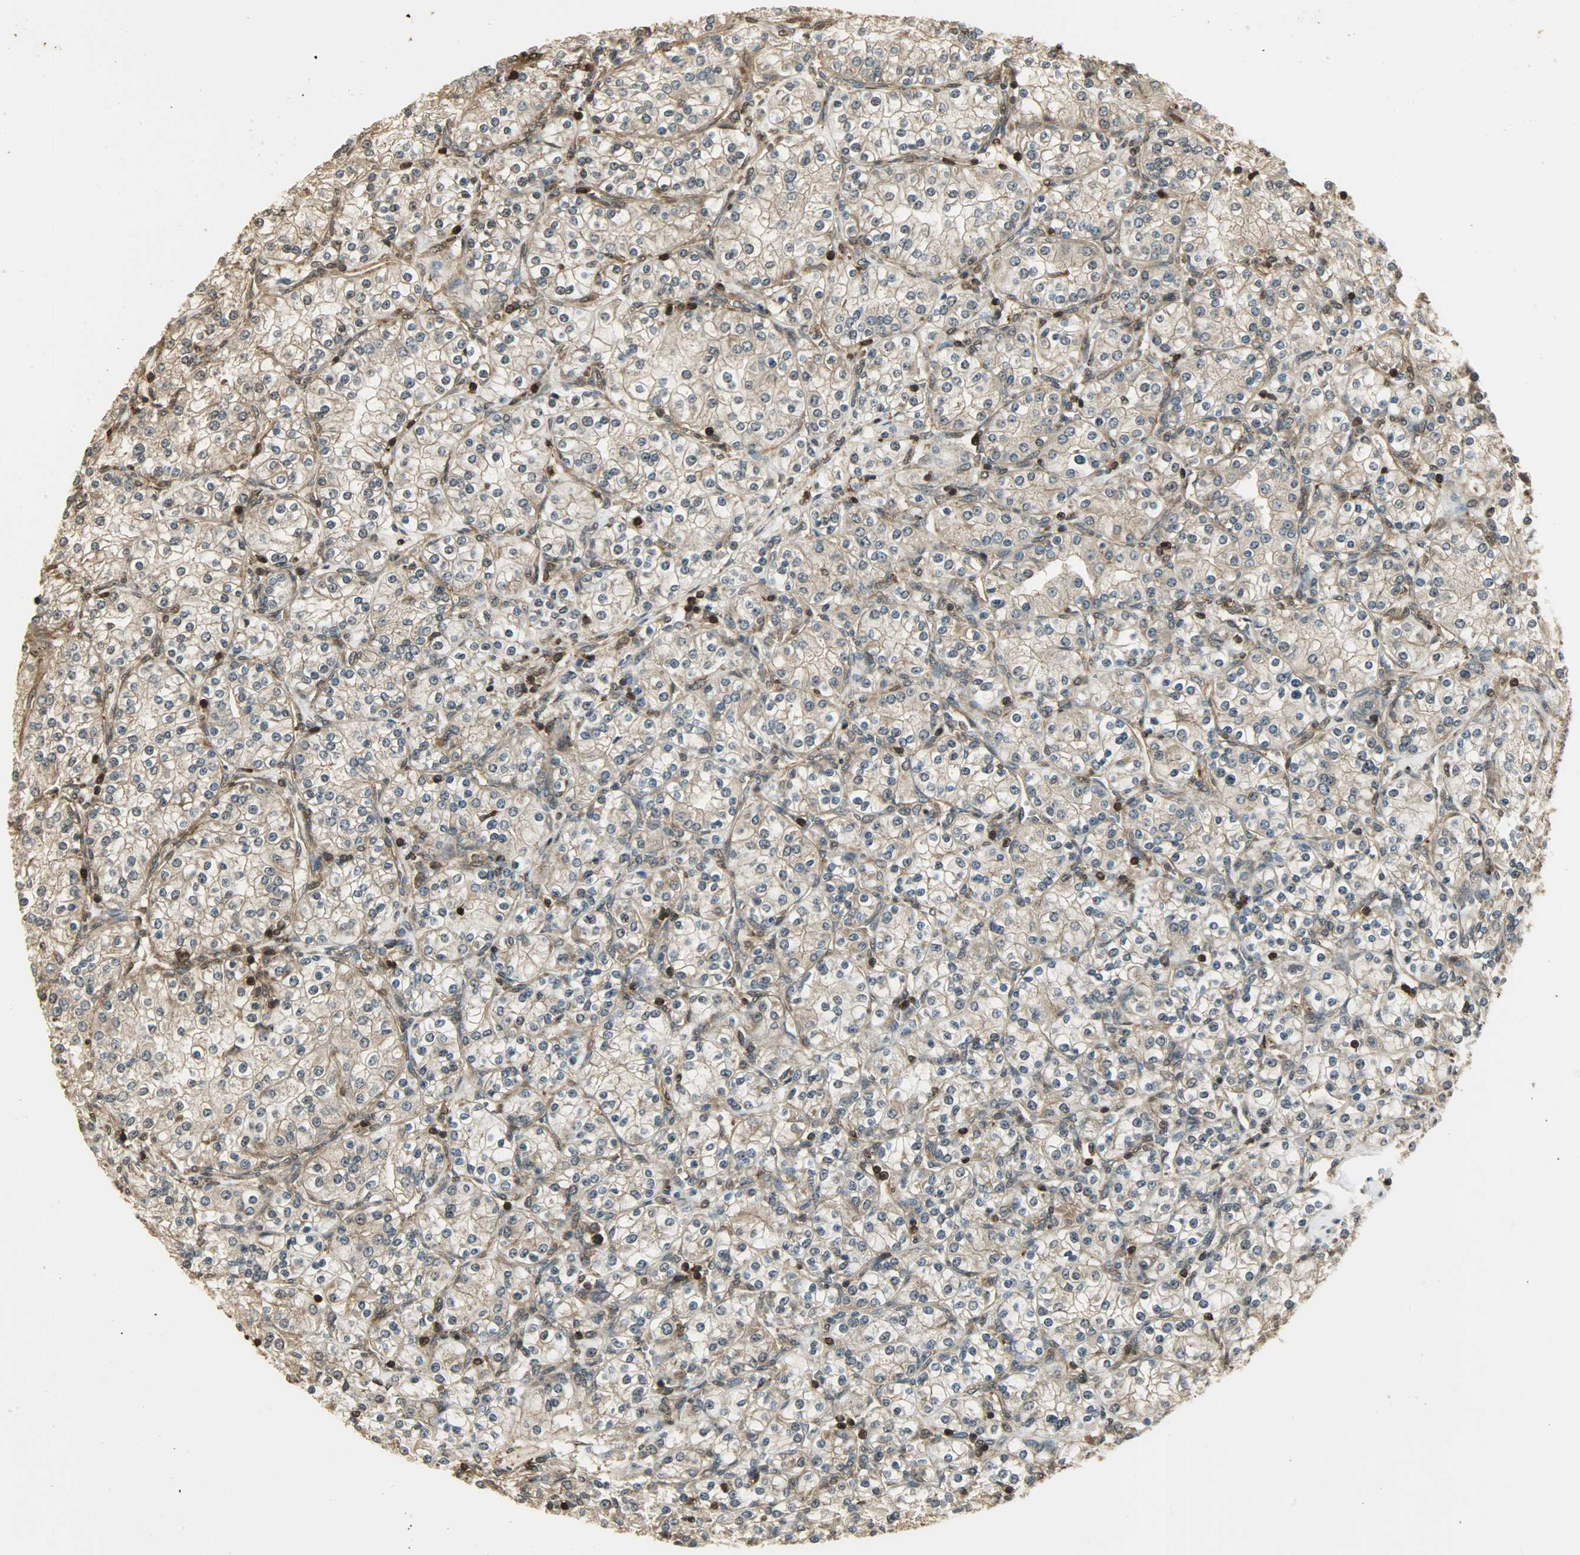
{"staining": {"intensity": "moderate", "quantity": ">75%", "location": "cytoplasmic/membranous,nuclear"}, "tissue": "renal cancer", "cell_type": "Tumor cells", "image_type": "cancer", "snomed": [{"axis": "morphology", "description": "Adenocarcinoma, NOS"}, {"axis": "topography", "description": "Kidney"}], "caption": "Renal adenocarcinoma stained for a protein (brown) exhibits moderate cytoplasmic/membranous and nuclear positive expression in about >75% of tumor cells.", "gene": "YWHAZ", "patient": {"sex": "male", "age": 77}}